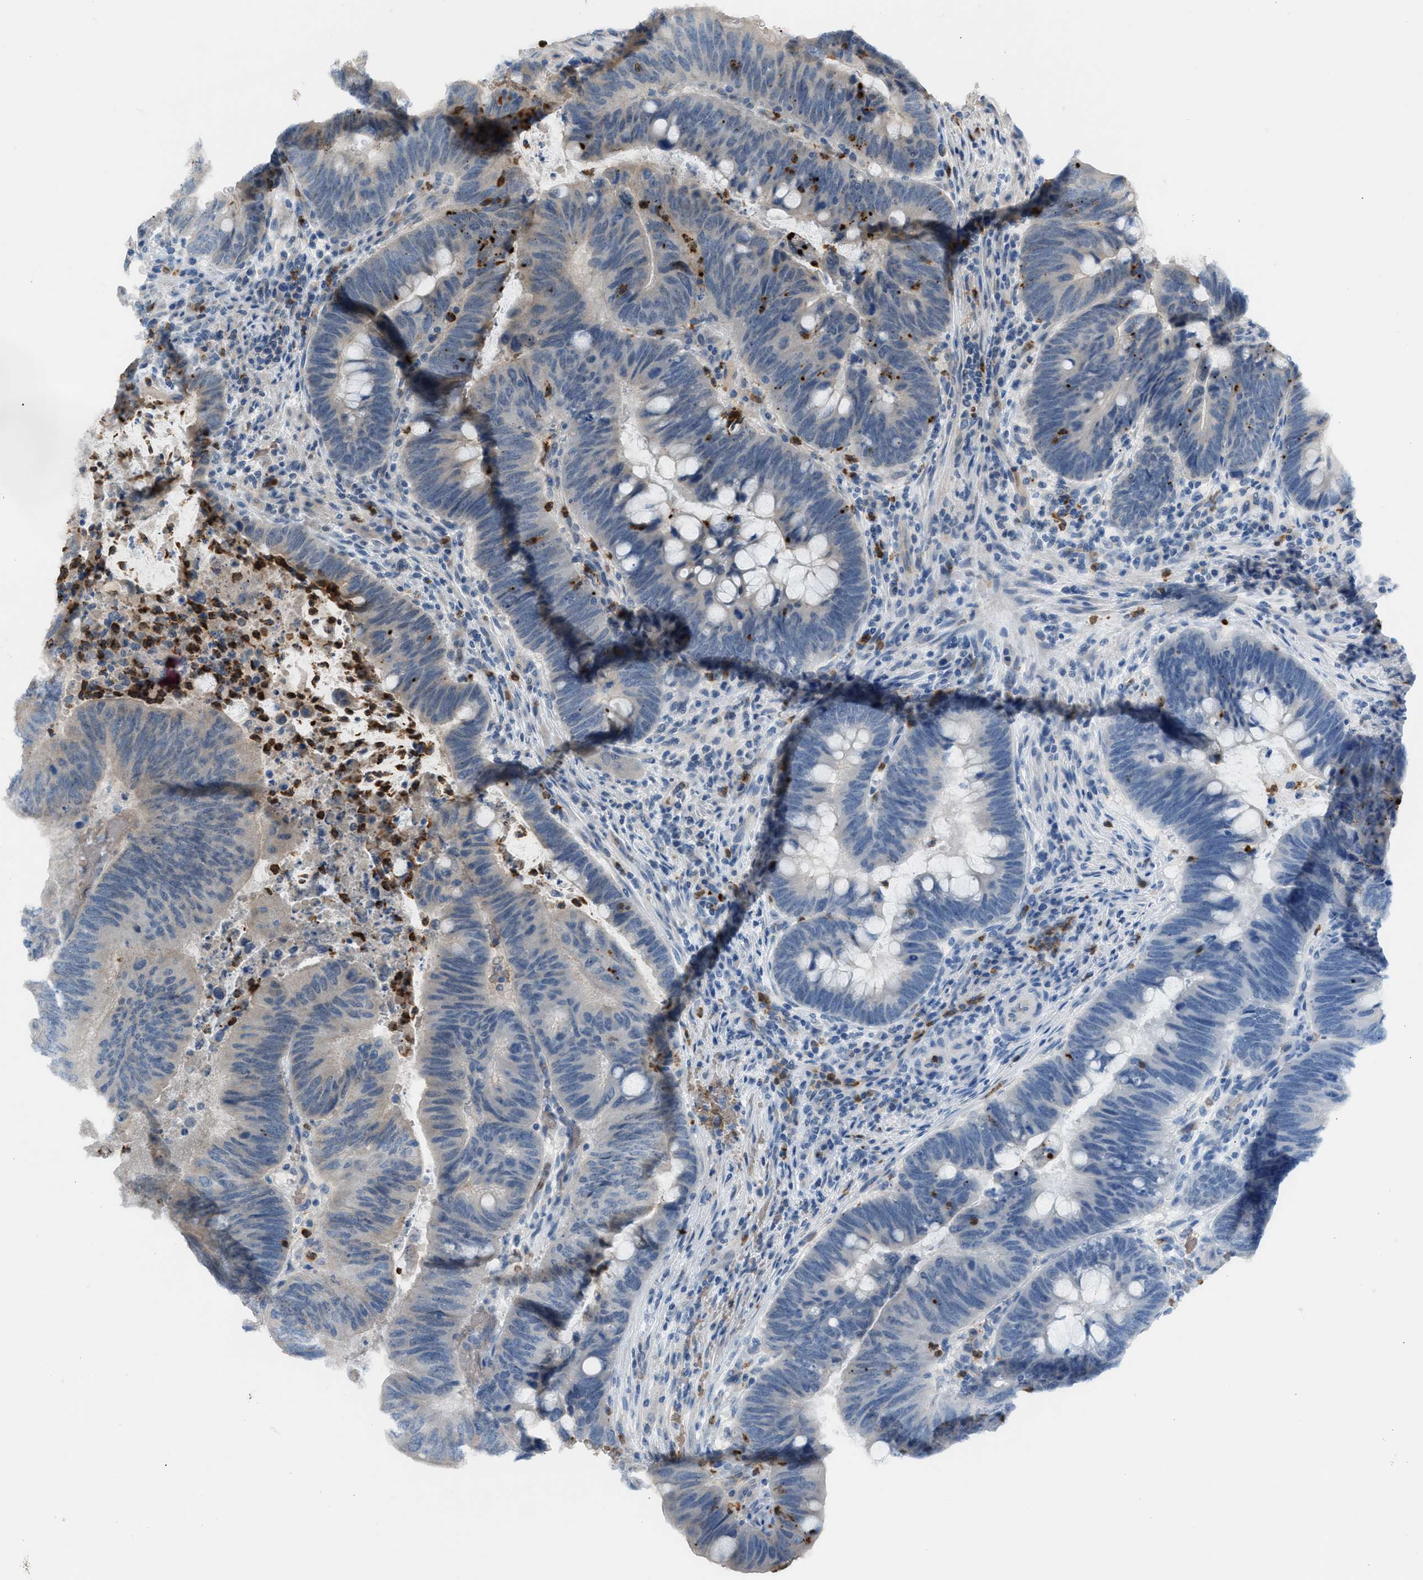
{"staining": {"intensity": "negative", "quantity": "none", "location": "none"}, "tissue": "colorectal cancer", "cell_type": "Tumor cells", "image_type": "cancer", "snomed": [{"axis": "morphology", "description": "Normal tissue, NOS"}, {"axis": "morphology", "description": "Adenocarcinoma, NOS"}, {"axis": "topography", "description": "Rectum"}, {"axis": "topography", "description": "Peripheral nerve tissue"}], "caption": "Histopathology image shows no protein expression in tumor cells of colorectal adenocarcinoma tissue.", "gene": "CFAP77", "patient": {"sex": "male", "age": 92}}